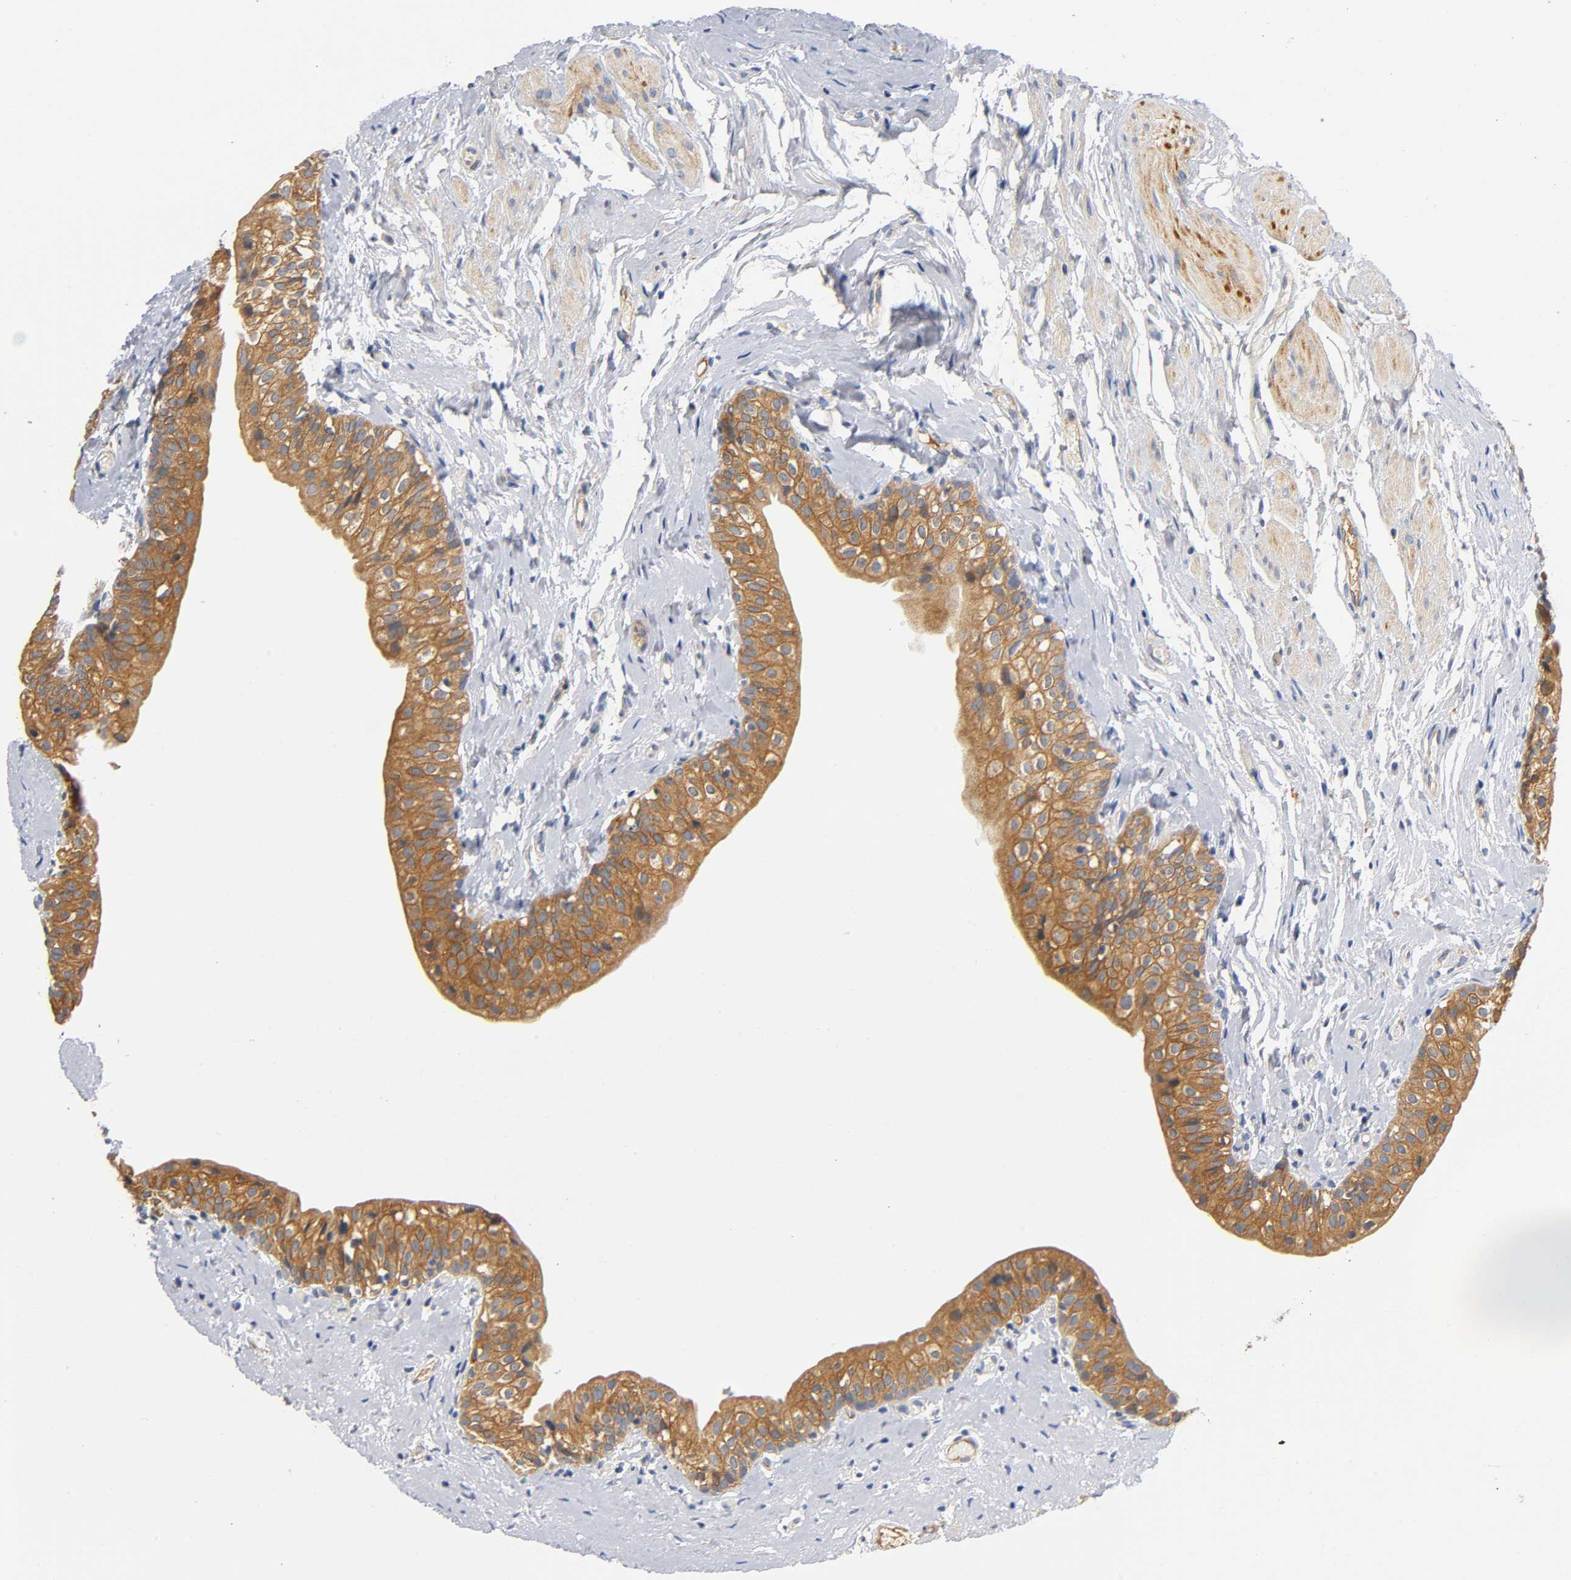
{"staining": {"intensity": "moderate", "quantity": ">75%", "location": "cytoplasmic/membranous"}, "tissue": "urinary bladder", "cell_type": "Urothelial cells", "image_type": "normal", "snomed": [{"axis": "morphology", "description": "Normal tissue, NOS"}, {"axis": "topography", "description": "Urinary bladder"}], "caption": "Immunohistochemical staining of benign urinary bladder reveals >75% levels of moderate cytoplasmic/membranous protein expression in about >75% of urothelial cells.", "gene": "TNC", "patient": {"sex": "male", "age": 59}}